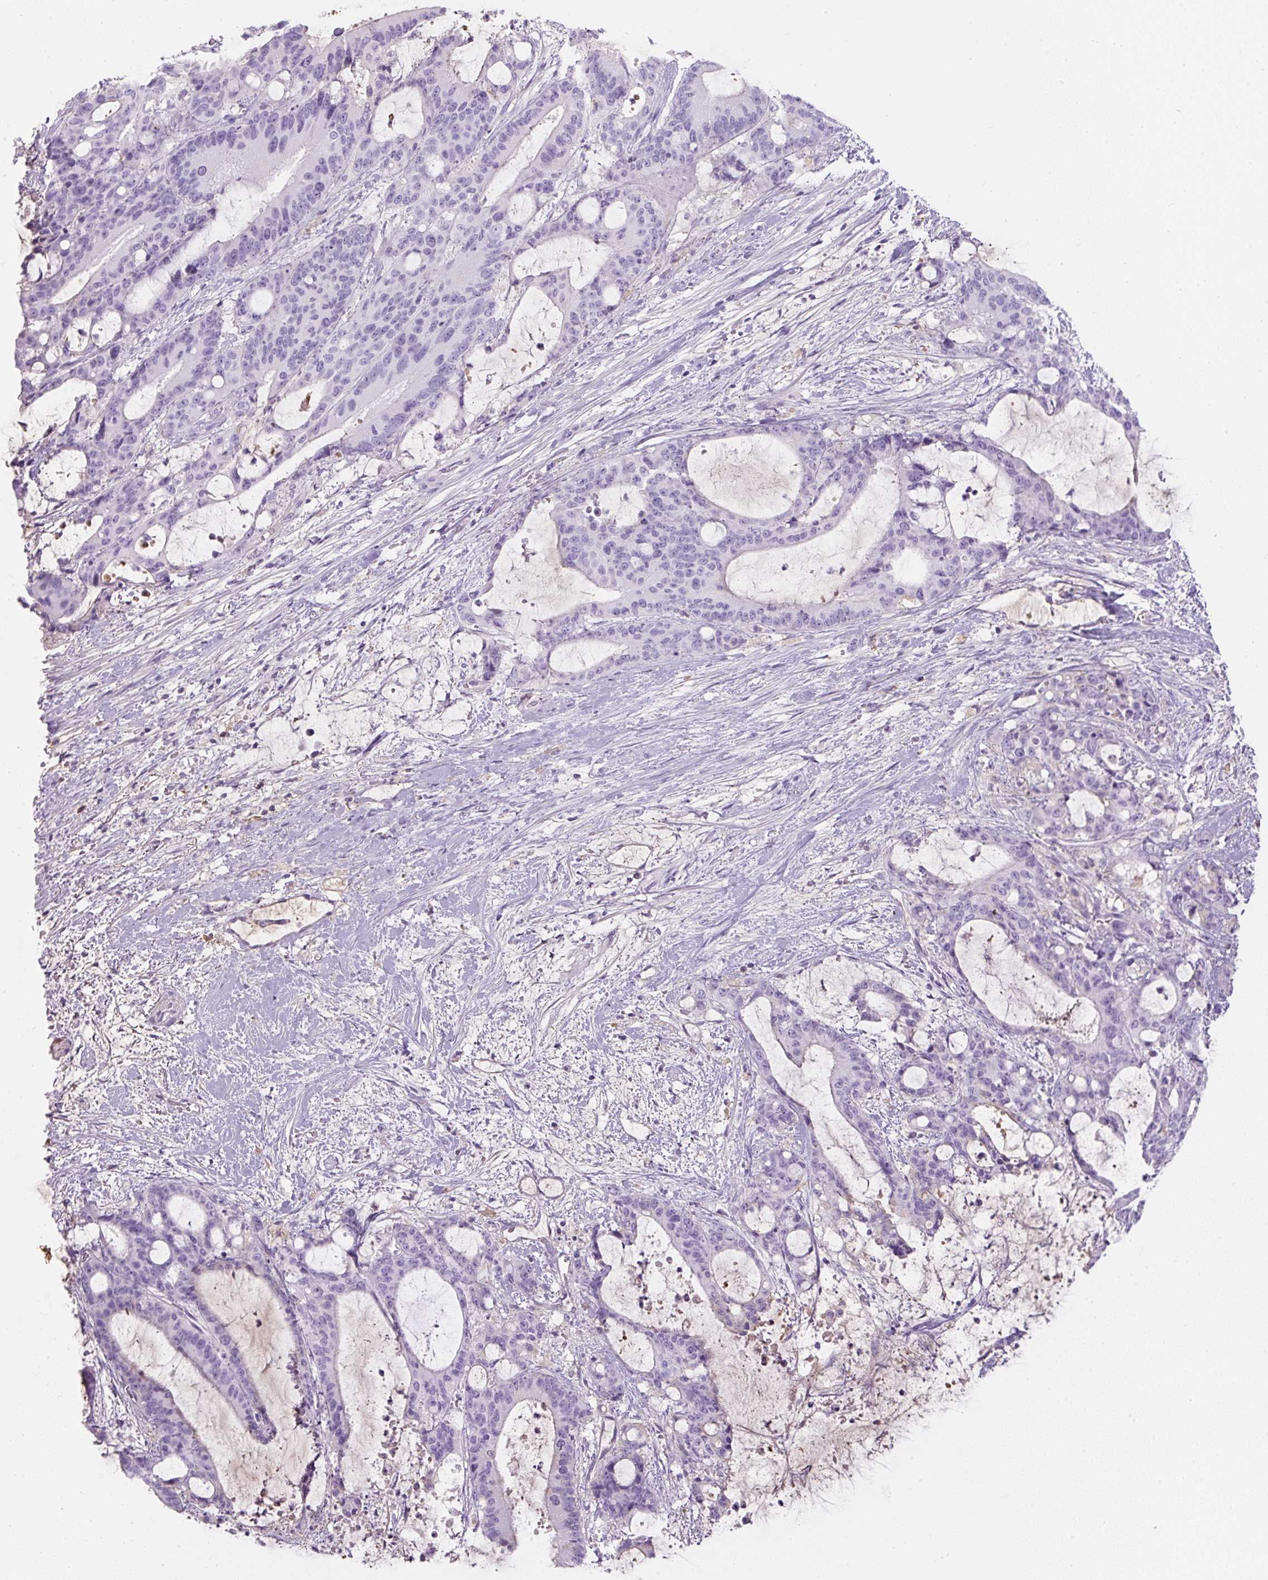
{"staining": {"intensity": "negative", "quantity": "none", "location": "none"}, "tissue": "liver cancer", "cell_type": "Tumor cells", "image_type": "cancer", "snomed": [{"axis": "morphology", "description": "Normal tissue, NOS"}, {"axis": "morphology", "description": "Cholangiocarcinoma"}, {"axis": "topography", "description": "Liver"}, {"axis": "topography", "description": "Peripheral nerve tissue"}], "caption": "Immunohistochemistry of liver cancer (cholangiocarcinoma) demonstrates no positivity in tumor cells.", "gene": "APOA1", "patient": {"sex": "female", "age": 73}}